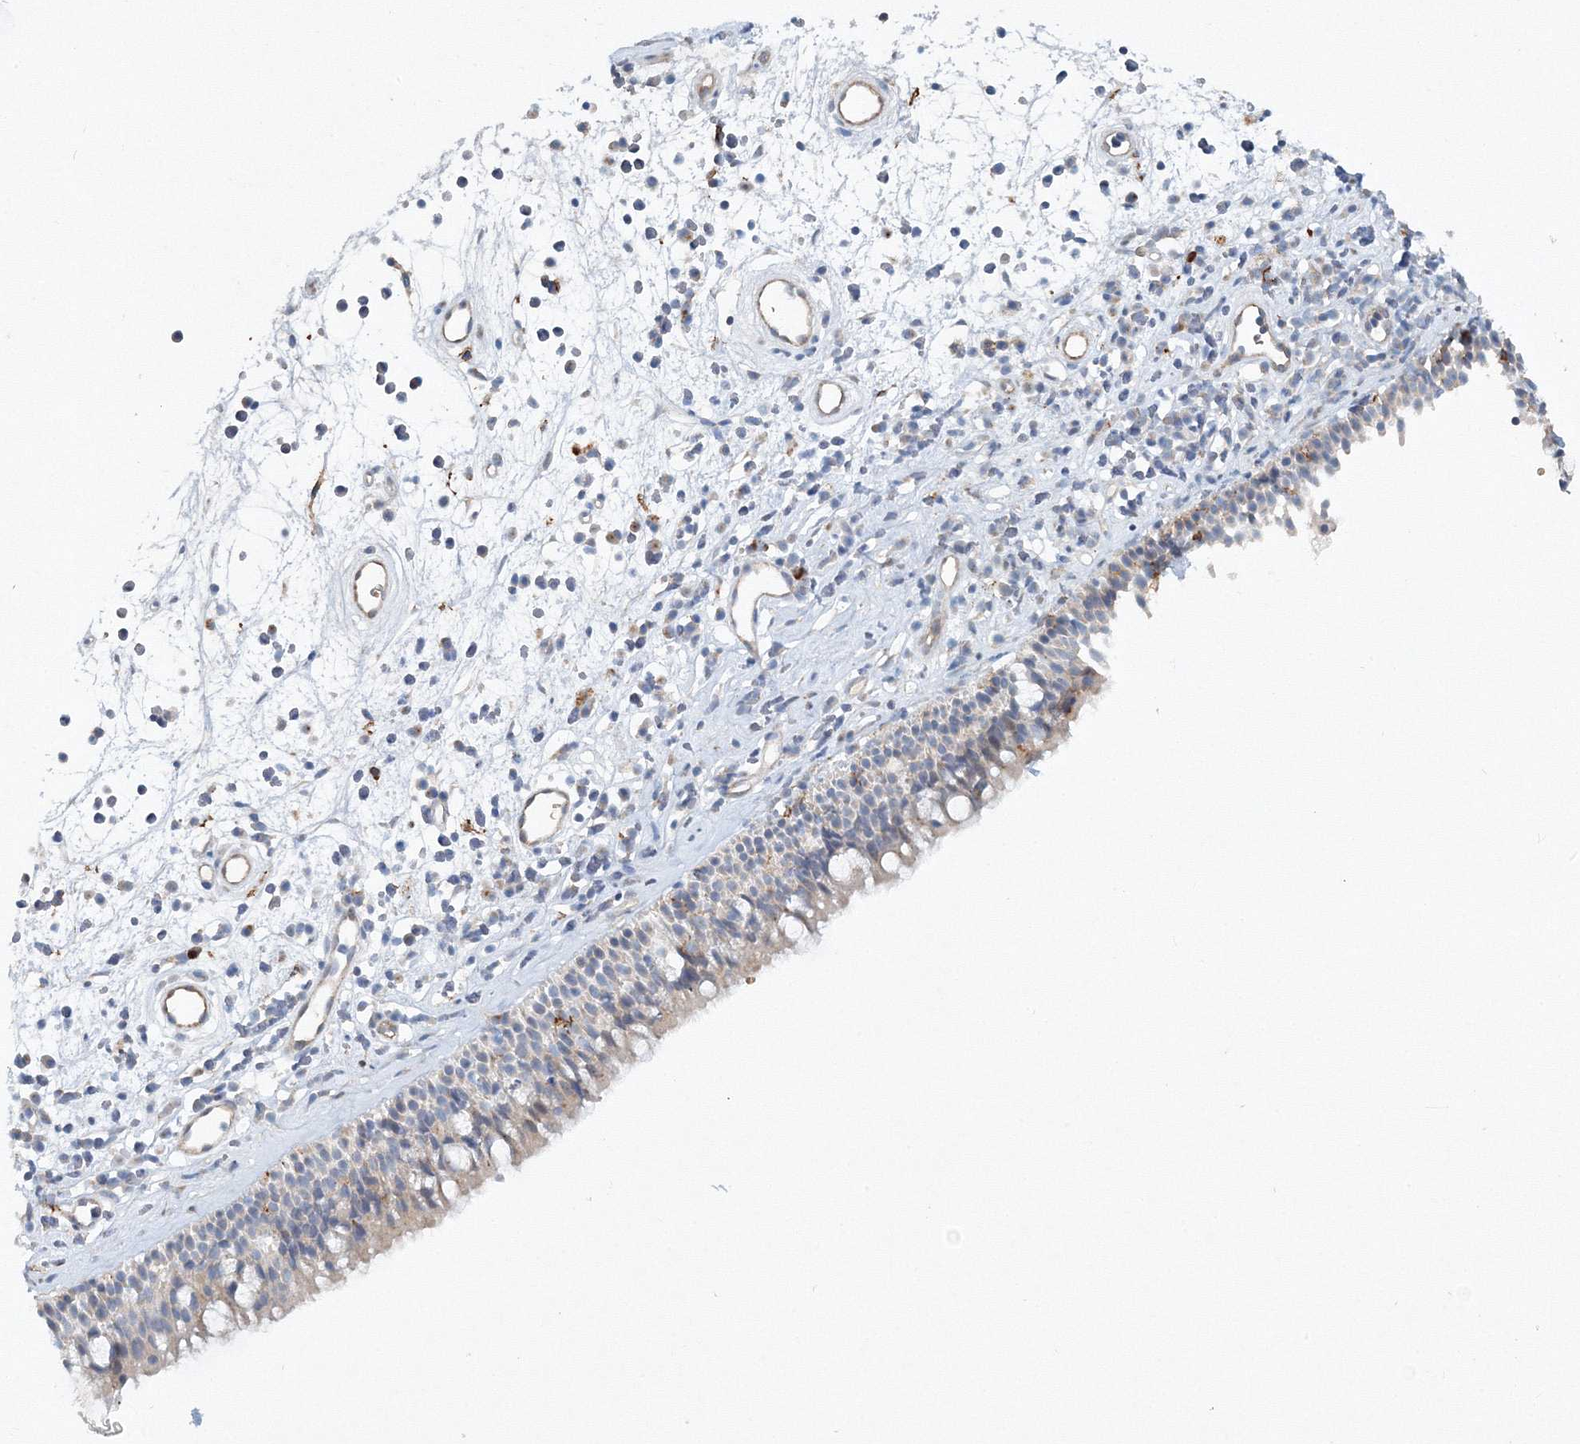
{"staining": {"intensity": "negative", "quantity": "none", "location": "none"}, "tissue": "nasopharynx", "cell_type": "Respiratory epithelial cells", "image_type": "normal", "snomed": [{"axis": "morphology", "description": "Normal tissue, NOS"}, {"axis": "morphology", "description": "Inflammation, NOS"}, {"axis": "morphology", "description": "Malignant melanoma, Metastatic site"}, {"axis": "topography", "description": "Nasopharynx"}], "caption": "The image exhibits no staining of respiratory epithelial cells in normal nasopharynx. Brightfield microscopy of IHC stained with DAB (brown) and hematoxylin (blue), captured at high magnification.", "gene": "SH3BP5", "patient": {"sex": "male", "age": 70}}